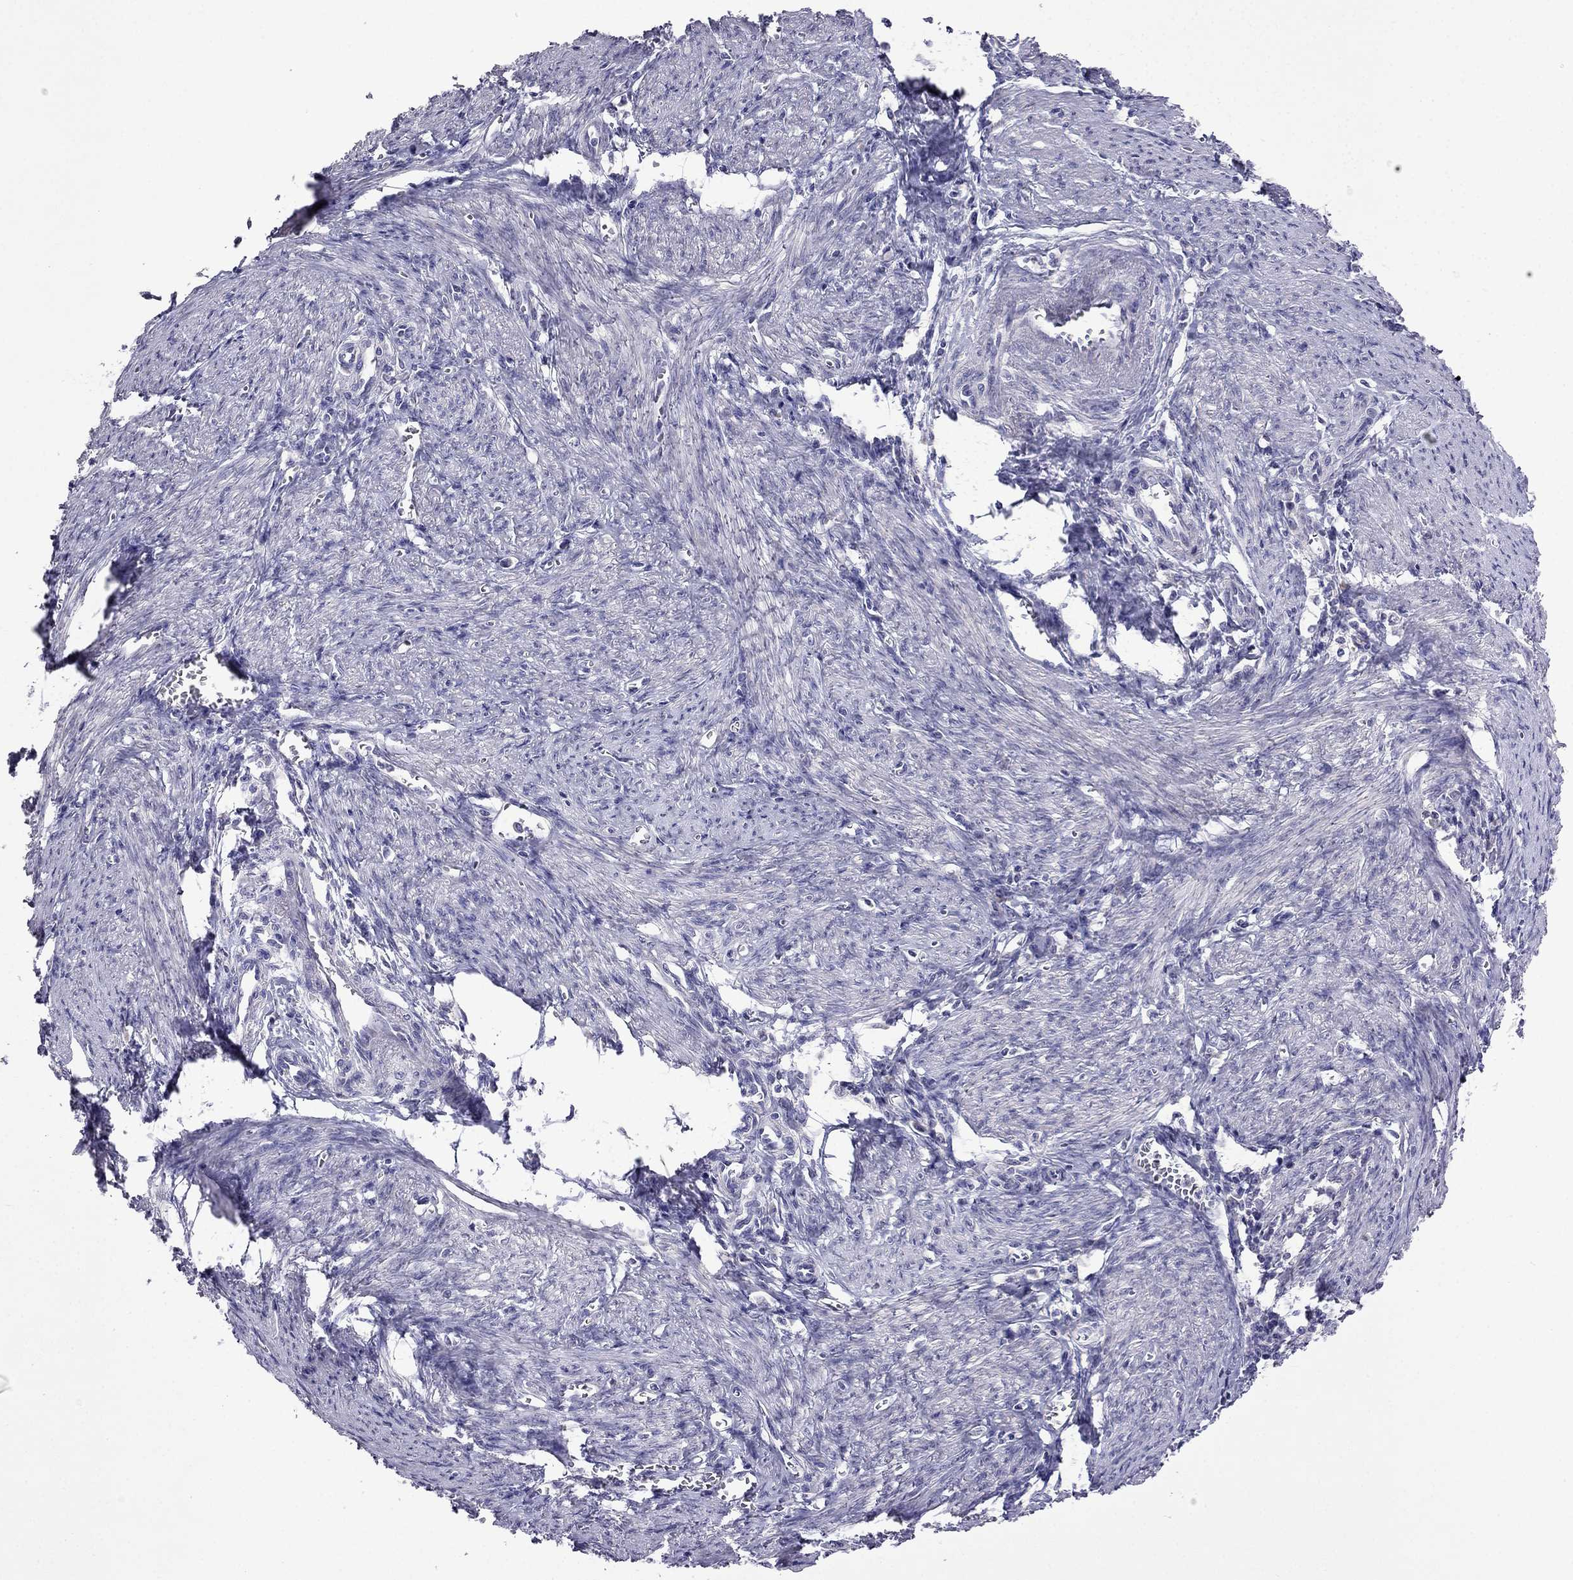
{"staining": {"intensity": "negative", "quantity": "none", "location": "none"}, "tissue": "endometrial cancer", "cell_type": "Tumor cells", "image_type": "cancer", "snomed": [{"axis": "morphology", "description": "Adenocarcinoma, NOS"}, {"axis": "topography", "description": "Endometrium"}], "caption": "IHC micrograph of human endometrial cancer stained for a protein (brown), which exhibits no staining in tumor cells.", "gene": "AQP9", "patient": {"sex": "female", "age": 65}}